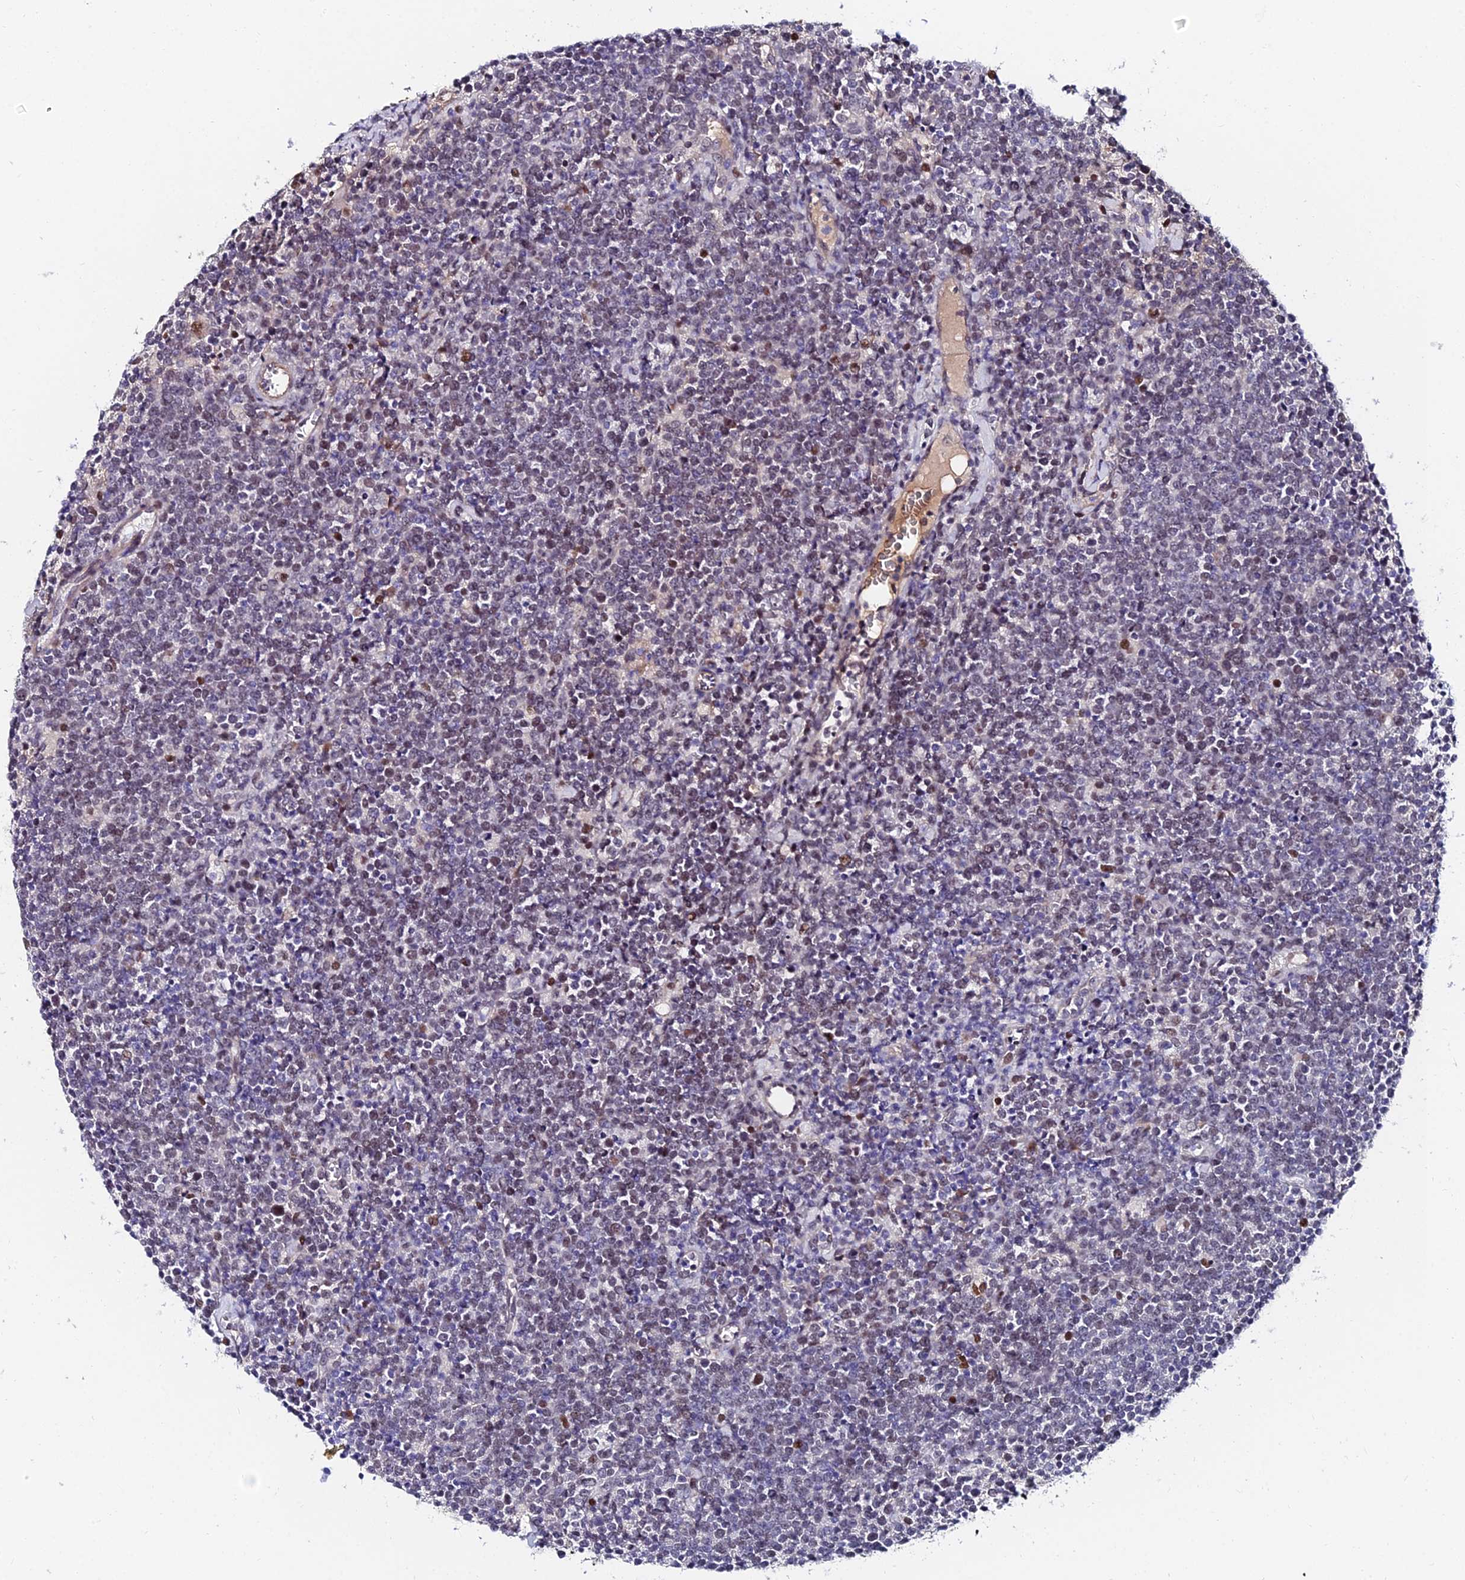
{"staining": {"intensity": "weak", "quantity": "25%-75%", "location": "nuclear"}, "tissue": "lymphoma", "cell_type": "Tumor cells", "image_type": "cancer", "snomed": [{"axis": "morphology", "description": "Malignant lymphoma, non-Hodgkin's type, High grade"}, {"axis": "topography", "description": "Lymph node"}], "caption": "Immunohistochemistry micrograph of neoplastic tissue: malignant lymphoma, non-Hodgkin's type (high-grade) stained using immunohistochemistry shows low levels of weak protein expression localized specifically in the nuclear of tumor cells, appearing as a nuclear brown color.", "gene": "TRIM24", "patient": {"sex": "male", "age": 61}}